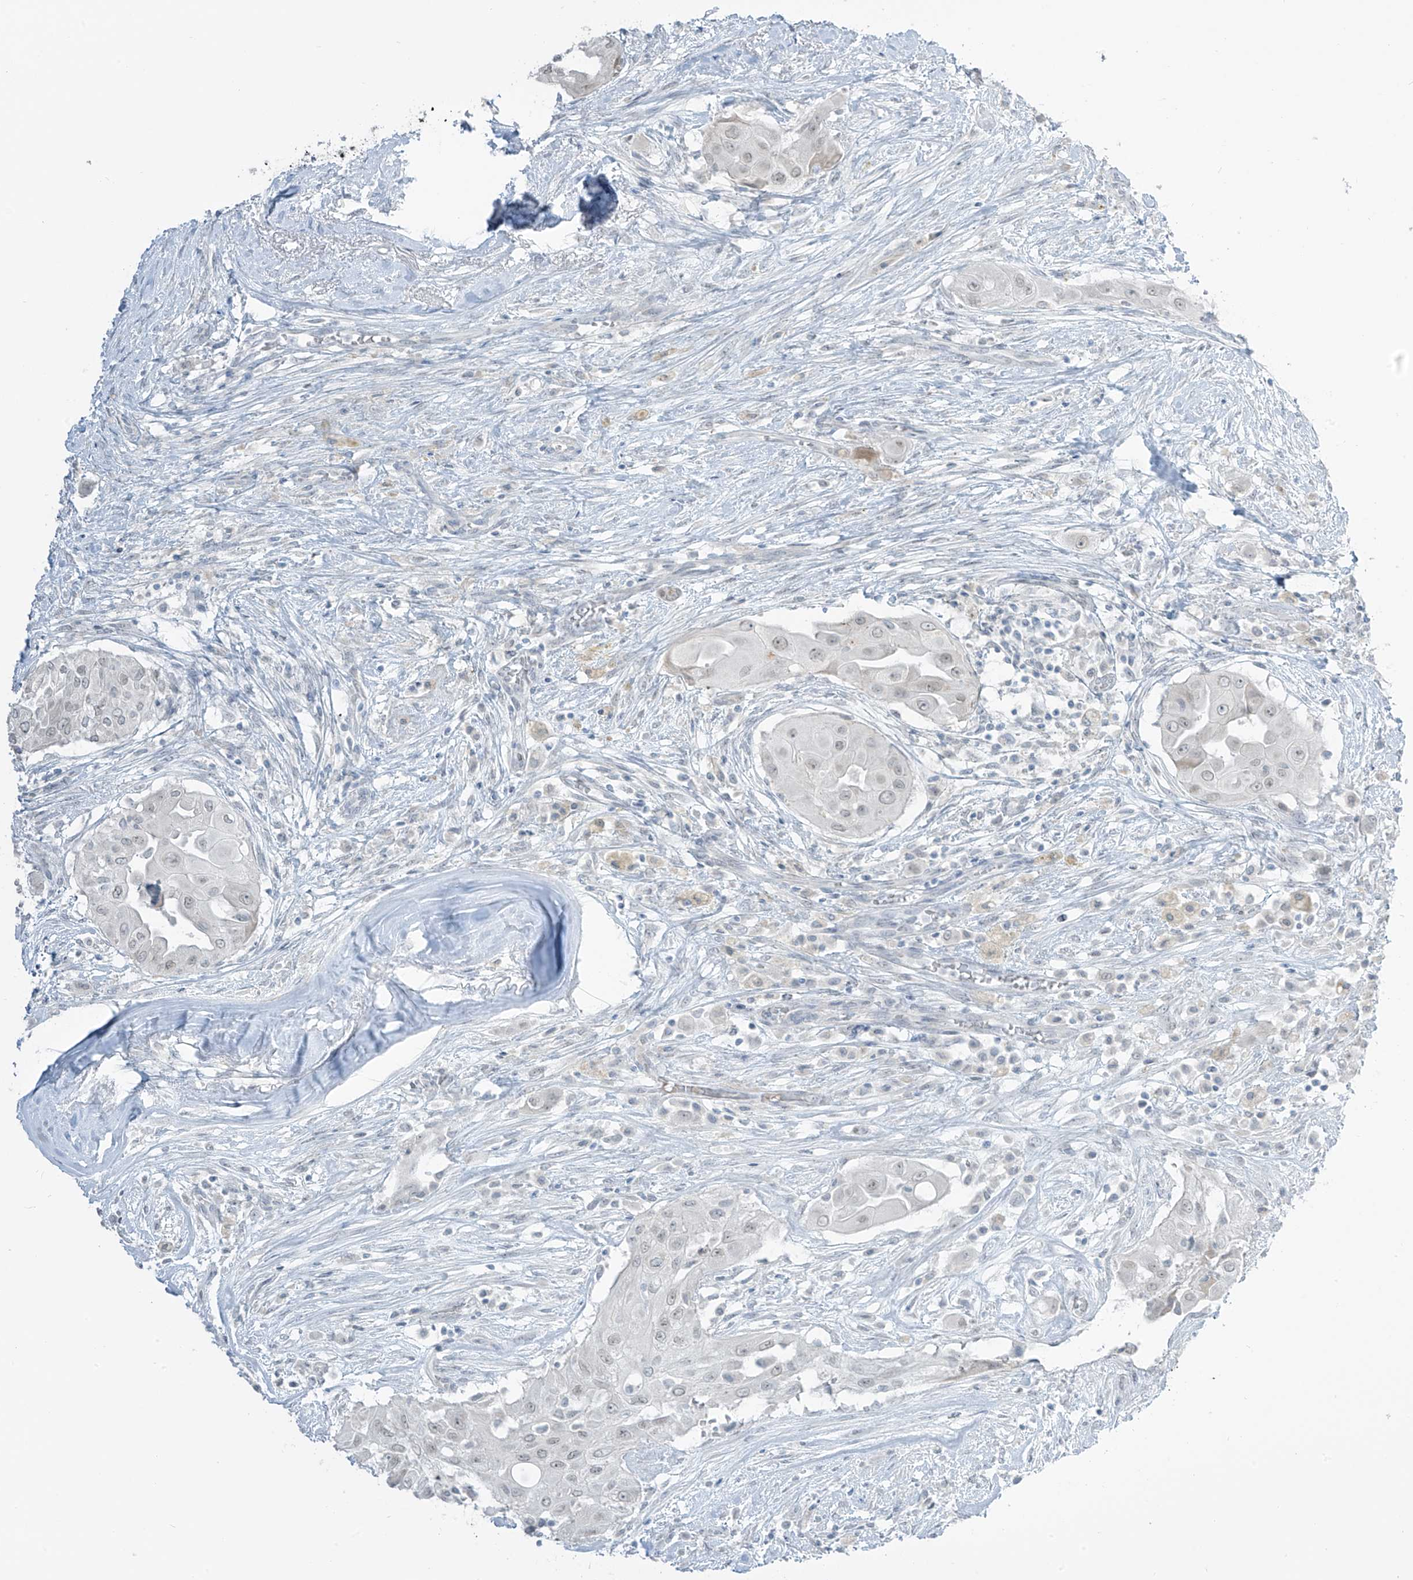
{"staining": {"intensity": "weak", "quantity": "25%-75%", "location": "nuclear"}, "tissue": "thyroid cancer", "cell_type": "Tumor cells", "image_type": "cancer", "snomed": [{"axis": "morphology", "description": "Papillary adenocarcinoma, NOS"}, {"axis": "topography", "description": "Thyroid gland"}], "caption": "The image reveals a brown stain indicating the presence of a protein in the nuclear of tumor cells in thyroid papillary adenocarcinoma.", "gene": "PRDM6", "patient": {"sex": "female", "age": 59}}